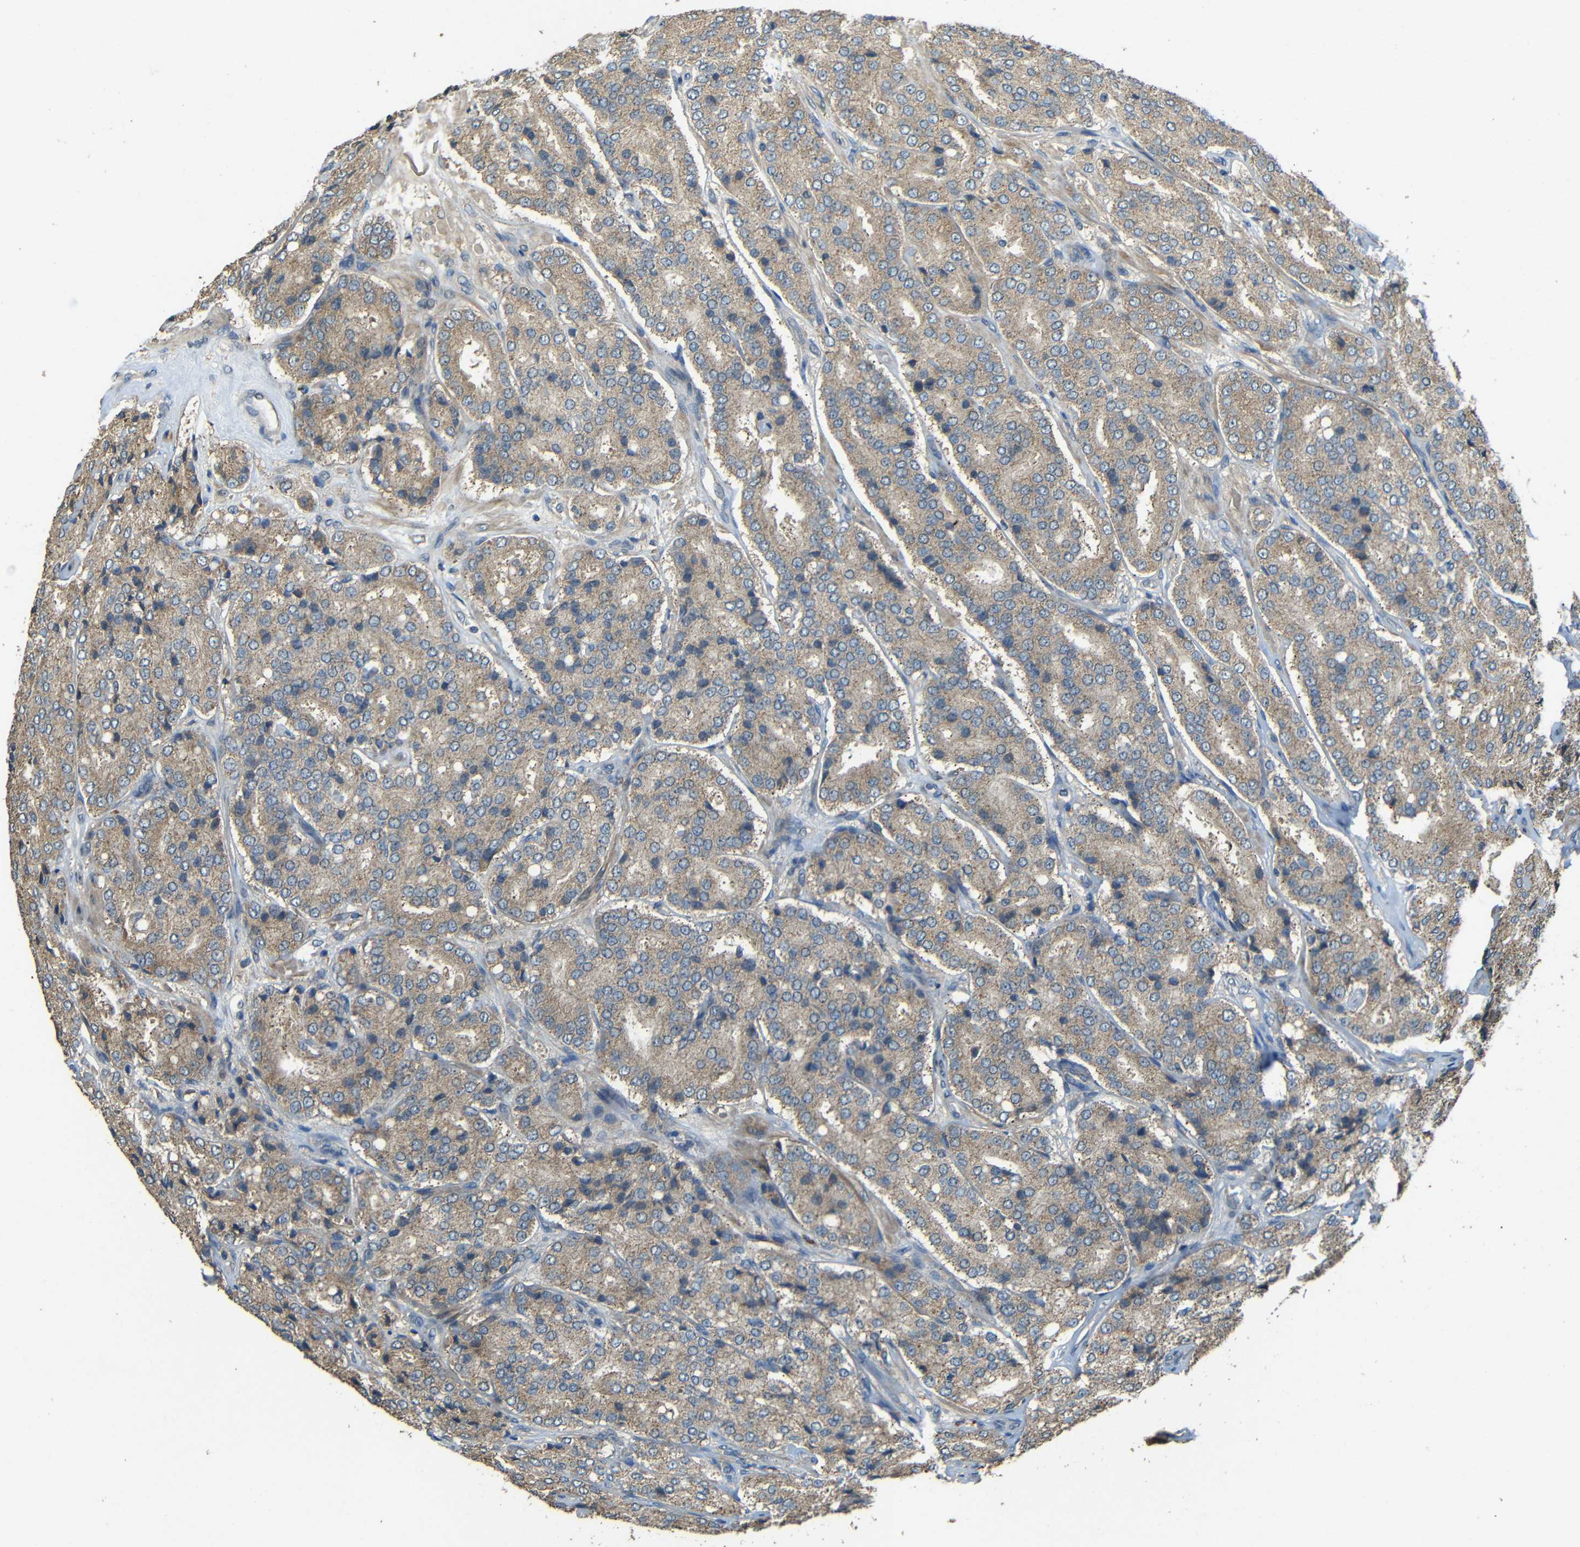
{"staining": {"intensity": "weak", "quantity": ">75%", "location": "cytoplasmic/membranous"}, "tissue": "prostate cancer", "cell_type": "Tumor cells", "image_type": "cancer", "snomed": [{"axis": "morphology", "description": "Adenocarcinoma, High grade"}, {"axis": "topography", "description": "Prostate"}], "caption": "Immunohistochemical staining of human prostate adenocarcinoma (high-grade) shows low levels of weak cytoplasmic/membranous protein staining in about >75% of tumor cells.", "gene": "ACACA", "patient": {"sex": "male", "age": 65}}